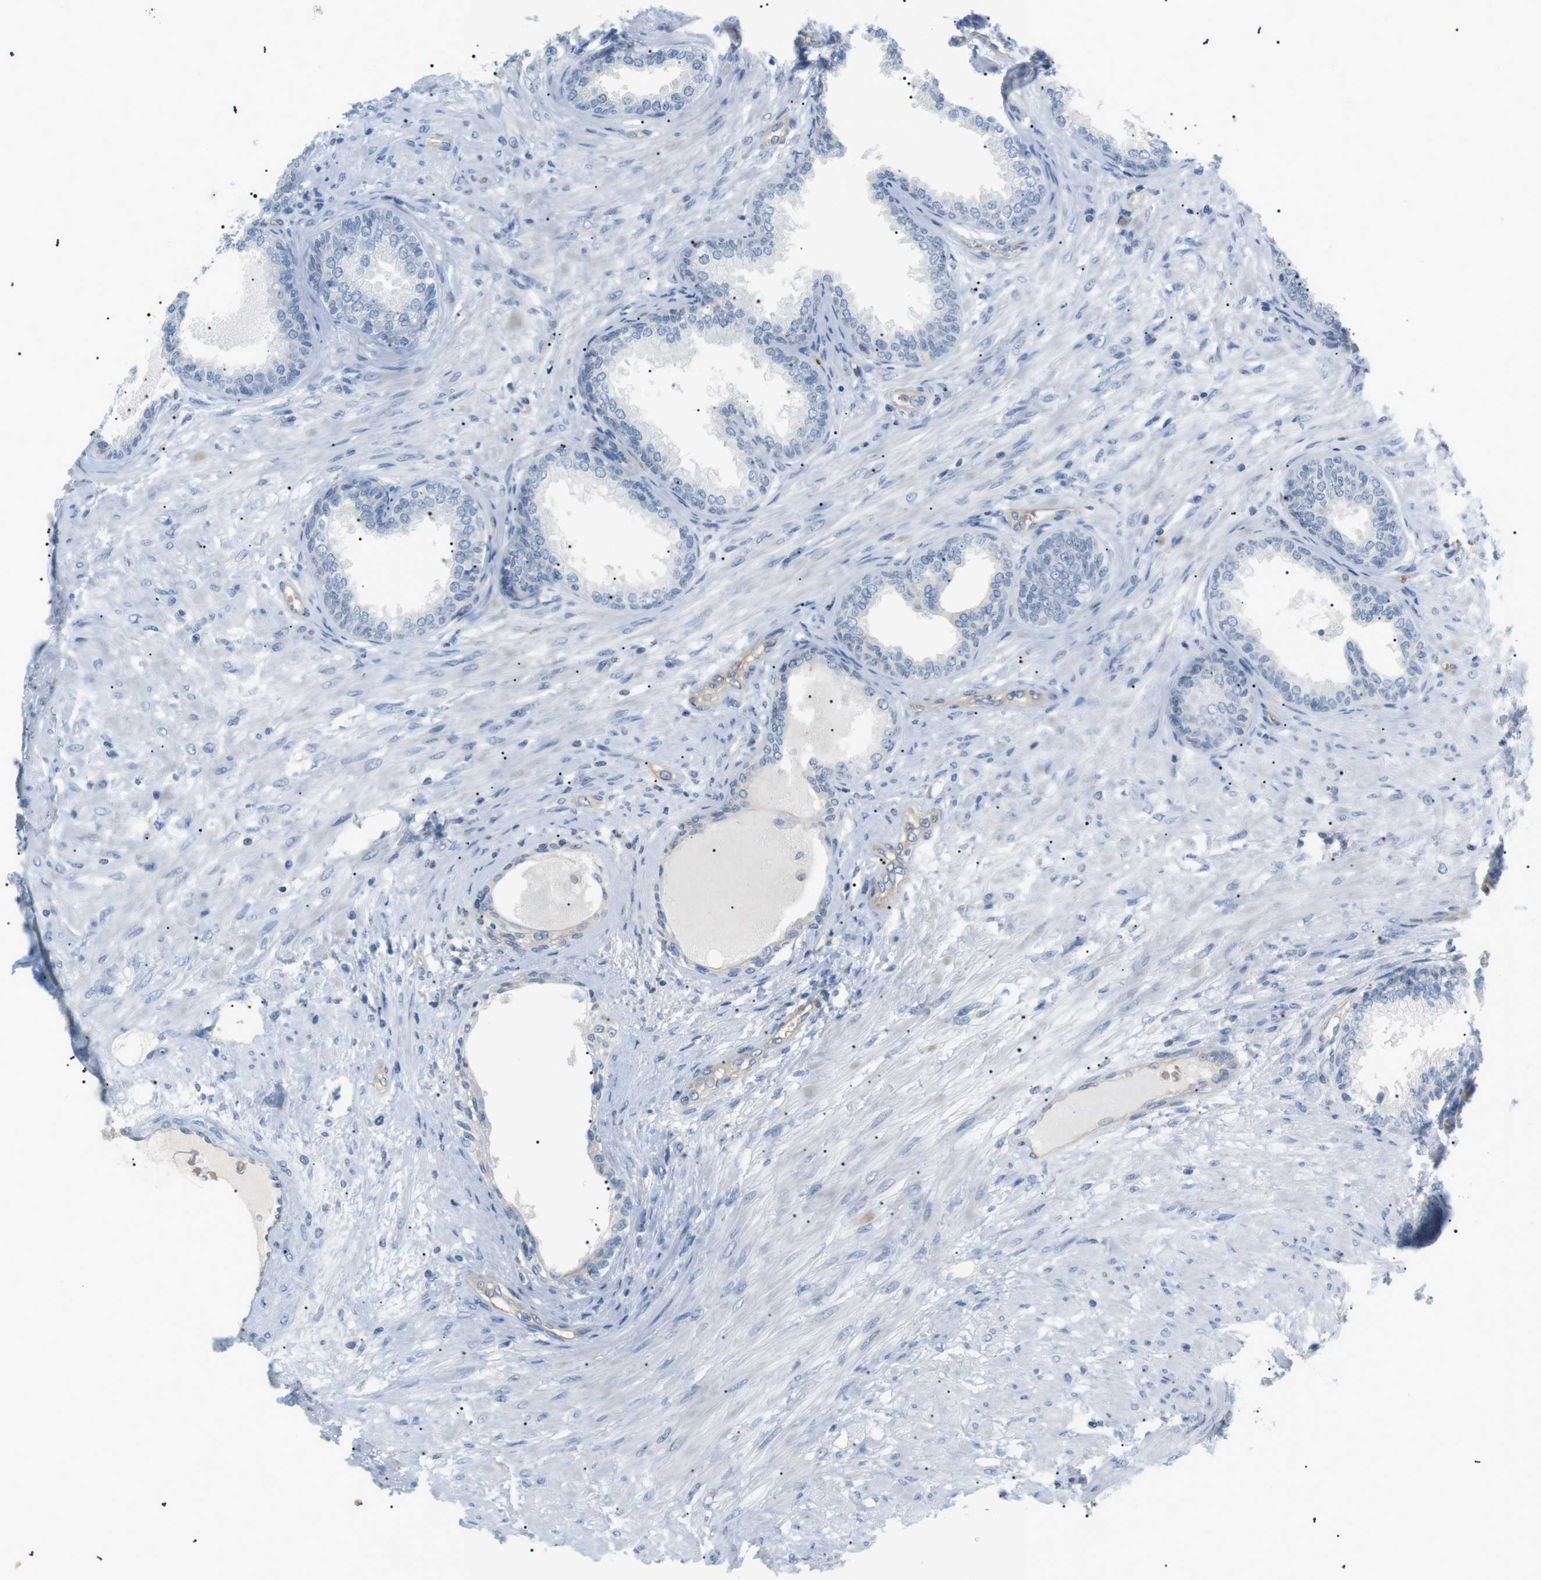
{"staining": {"intensity": "negative", "quantity": "none", "location": "none"}, "tissue": "prostate", "cell_type": "Glandular cells", "image_type": "normal", "snomed": [{"axis": "morphology", "description": "Normal tissue, NOS"}, {"axis": "topography", "description": "Prostate"}], "caption": "Image shows no protein positivity in glandular cells of unremarkable prostate. (Stains: DAB IHC with hematoxylin counter stain, Microscopy: brightfield microscopy at high magnification).", "gene": "ADCY10", "patient": {"sex": "male", "age": 76}}